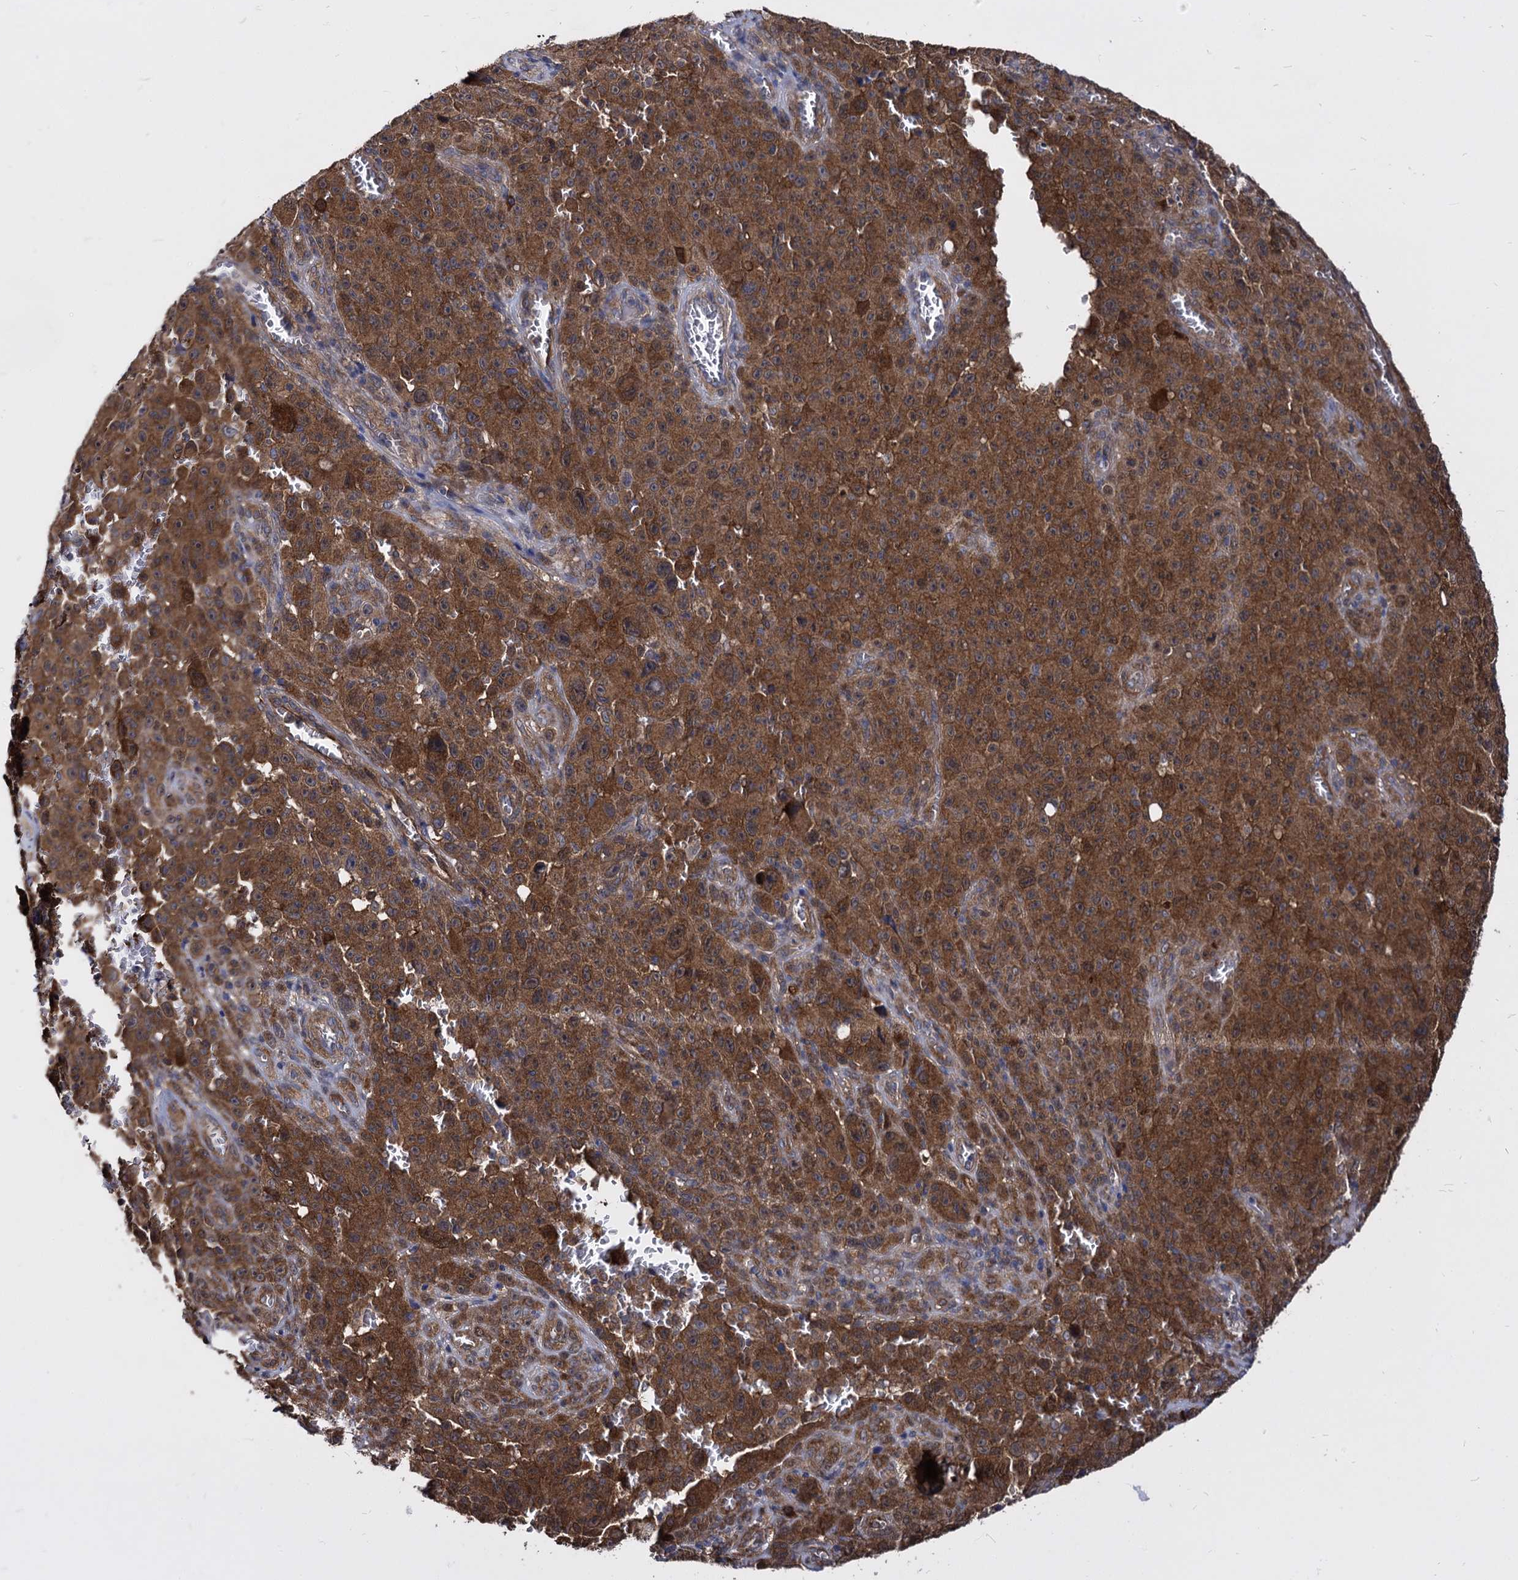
{"staining": {"intensity": "moderate", "quantity": ">75%", "location": "cytoplasmic/membranous"}, "tissue": "melanoma", "cell_type": "Tumor cells", "image_type": "cancer", "snomed": [{"axis": "morphology", "description": "Malignant melanoma, NOS"}, {"axis": "topography", "description": "Skin"}], "caption": "IHC photomicrograph of neoplastic tissue: human melanoma stained using IHC reveals medium levels of moderate protein expression localized specifically in the cytoplasmic/membranous of tumor cells, appearing as a cytoplasmic/membranous brown color.", "gene": "NME1", "patient": {"sex": "female", "age": 82}}